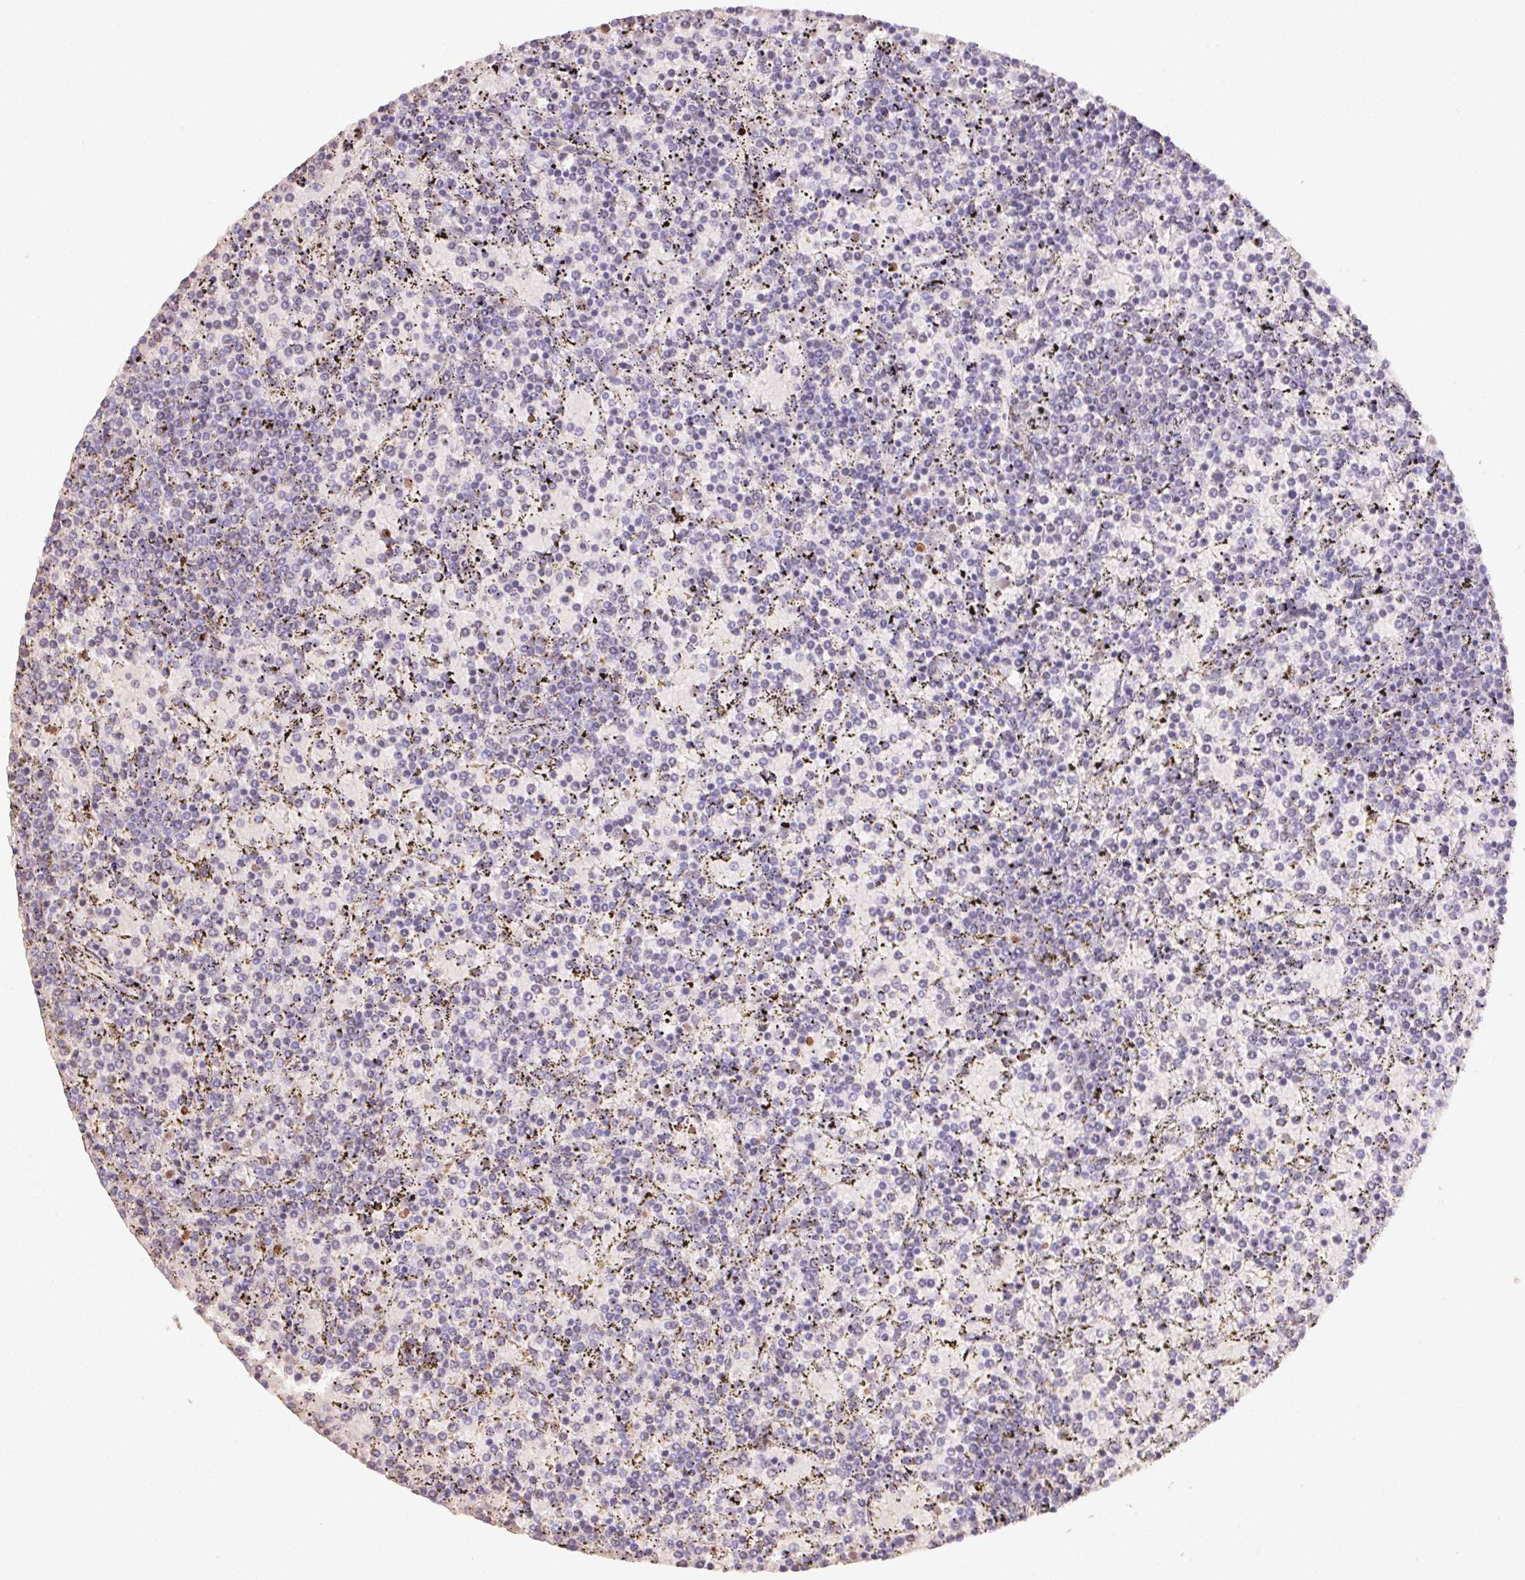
{"staining": {"intensity": "negative", "quantity": "none", "location": "none"}, "tissue": "lymphoma", "cell_type": "Tumor cells", "image_type": "cancer", "snomed": [{"axis": "morphology", "description": "Malignant lymphoma, non-Hodgkin's type, Low grade"}, {"axis": "topography", "description": "Spleen"}], "caption": "Immunohistochemistry of human lymphoma shows no staining in tumor cells.", "gene": "PADI4", "patient": {"sex": "female", "age": 77}}